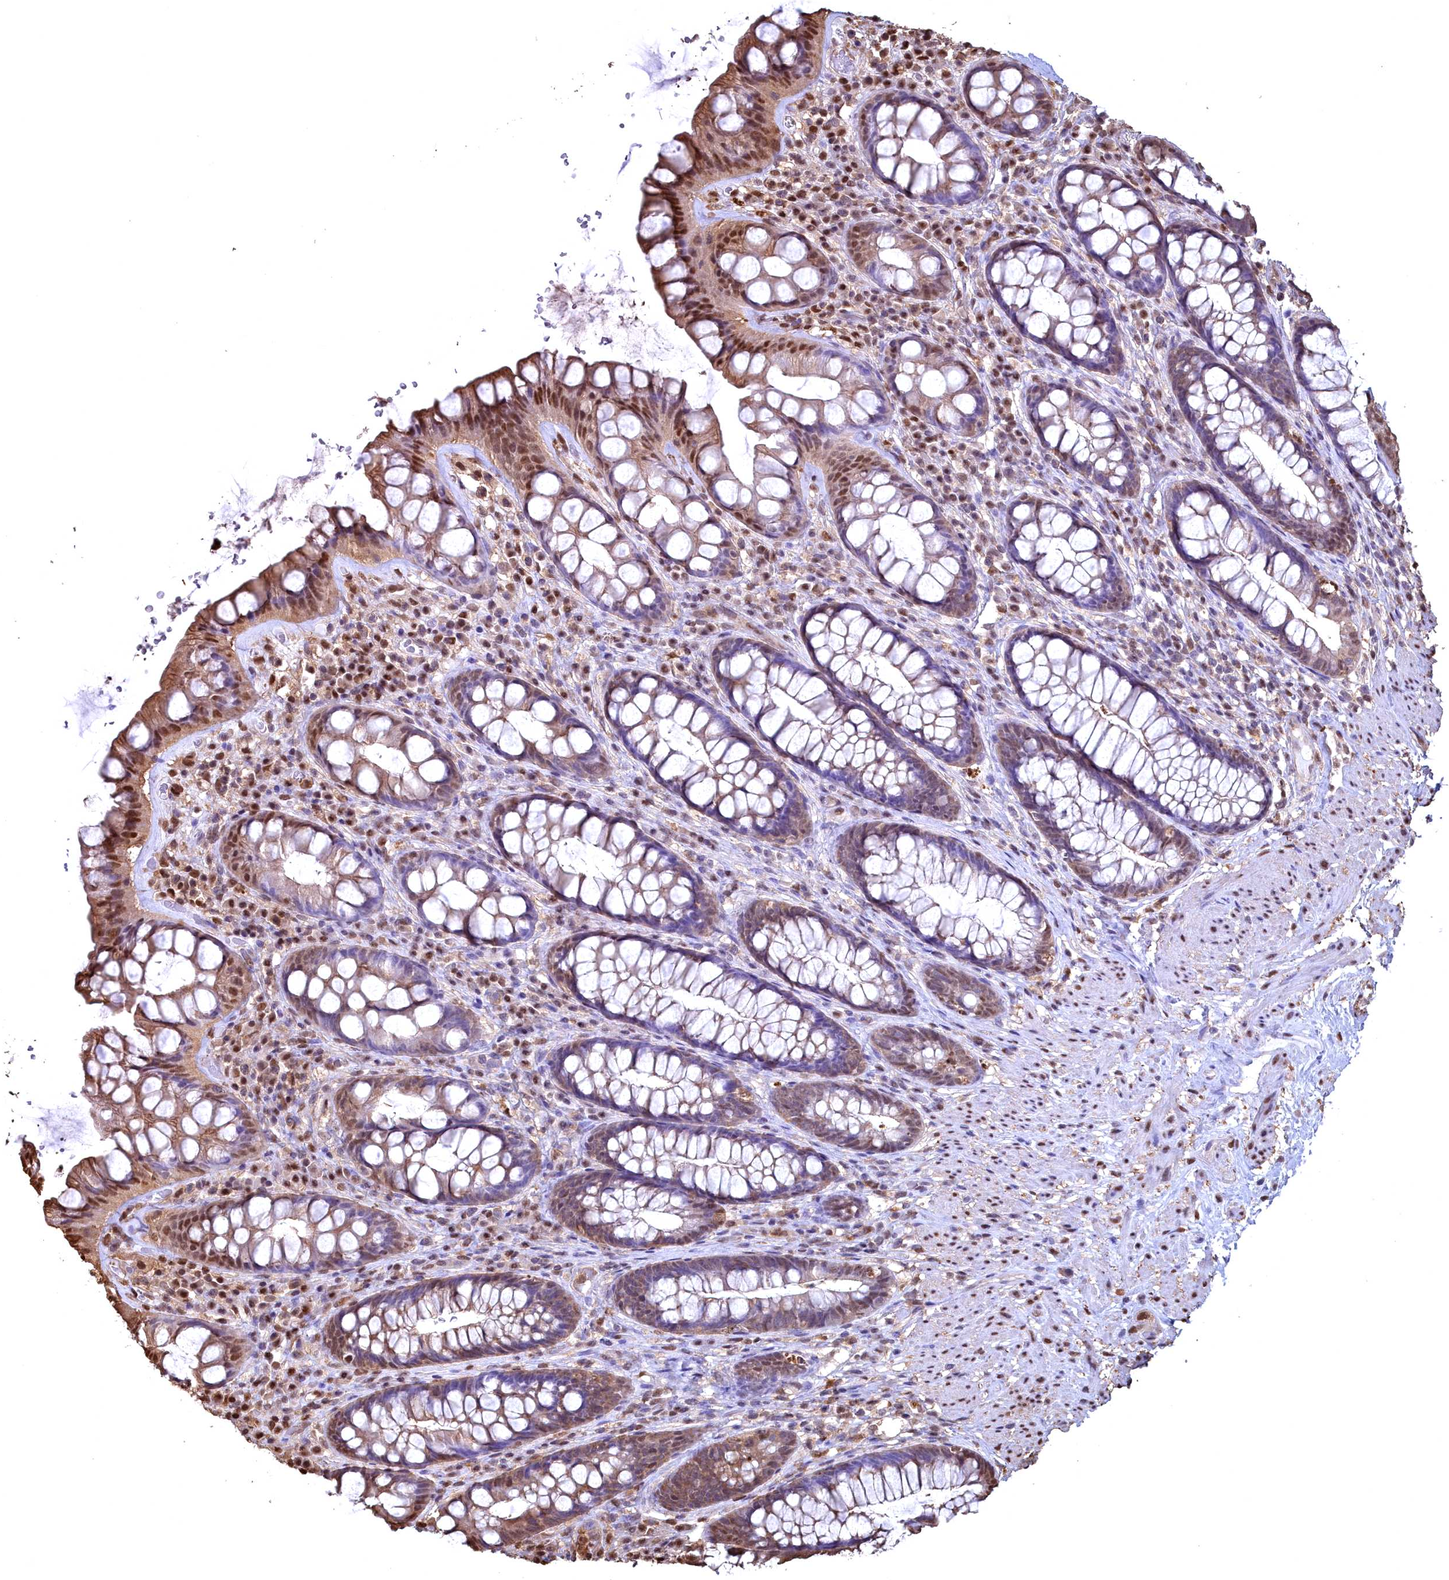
{"staining": {"intensity": "moderate", "quantity": "25%-75%", "location": "cytoplasmic/membranous,nuclear"}, "tissue": "rectum", "cell_type": "Glandular cells", "image_type": "normal", "snomed": [{"axis": "morphology", "description": "Normal tissue, NOS"}, {"axis": "topography", "description": "Rectum"}], "caption": "Immunohistochemistry (IHC) image of benign human rectum stained for a protein (brown), which displays medium levels of moderate cytoplasmic/membranous,nuclear staining in about 25%-75% of glandular cells.", "gene": "GAPDH", "patient": {"sex": "male", "age": 74}}